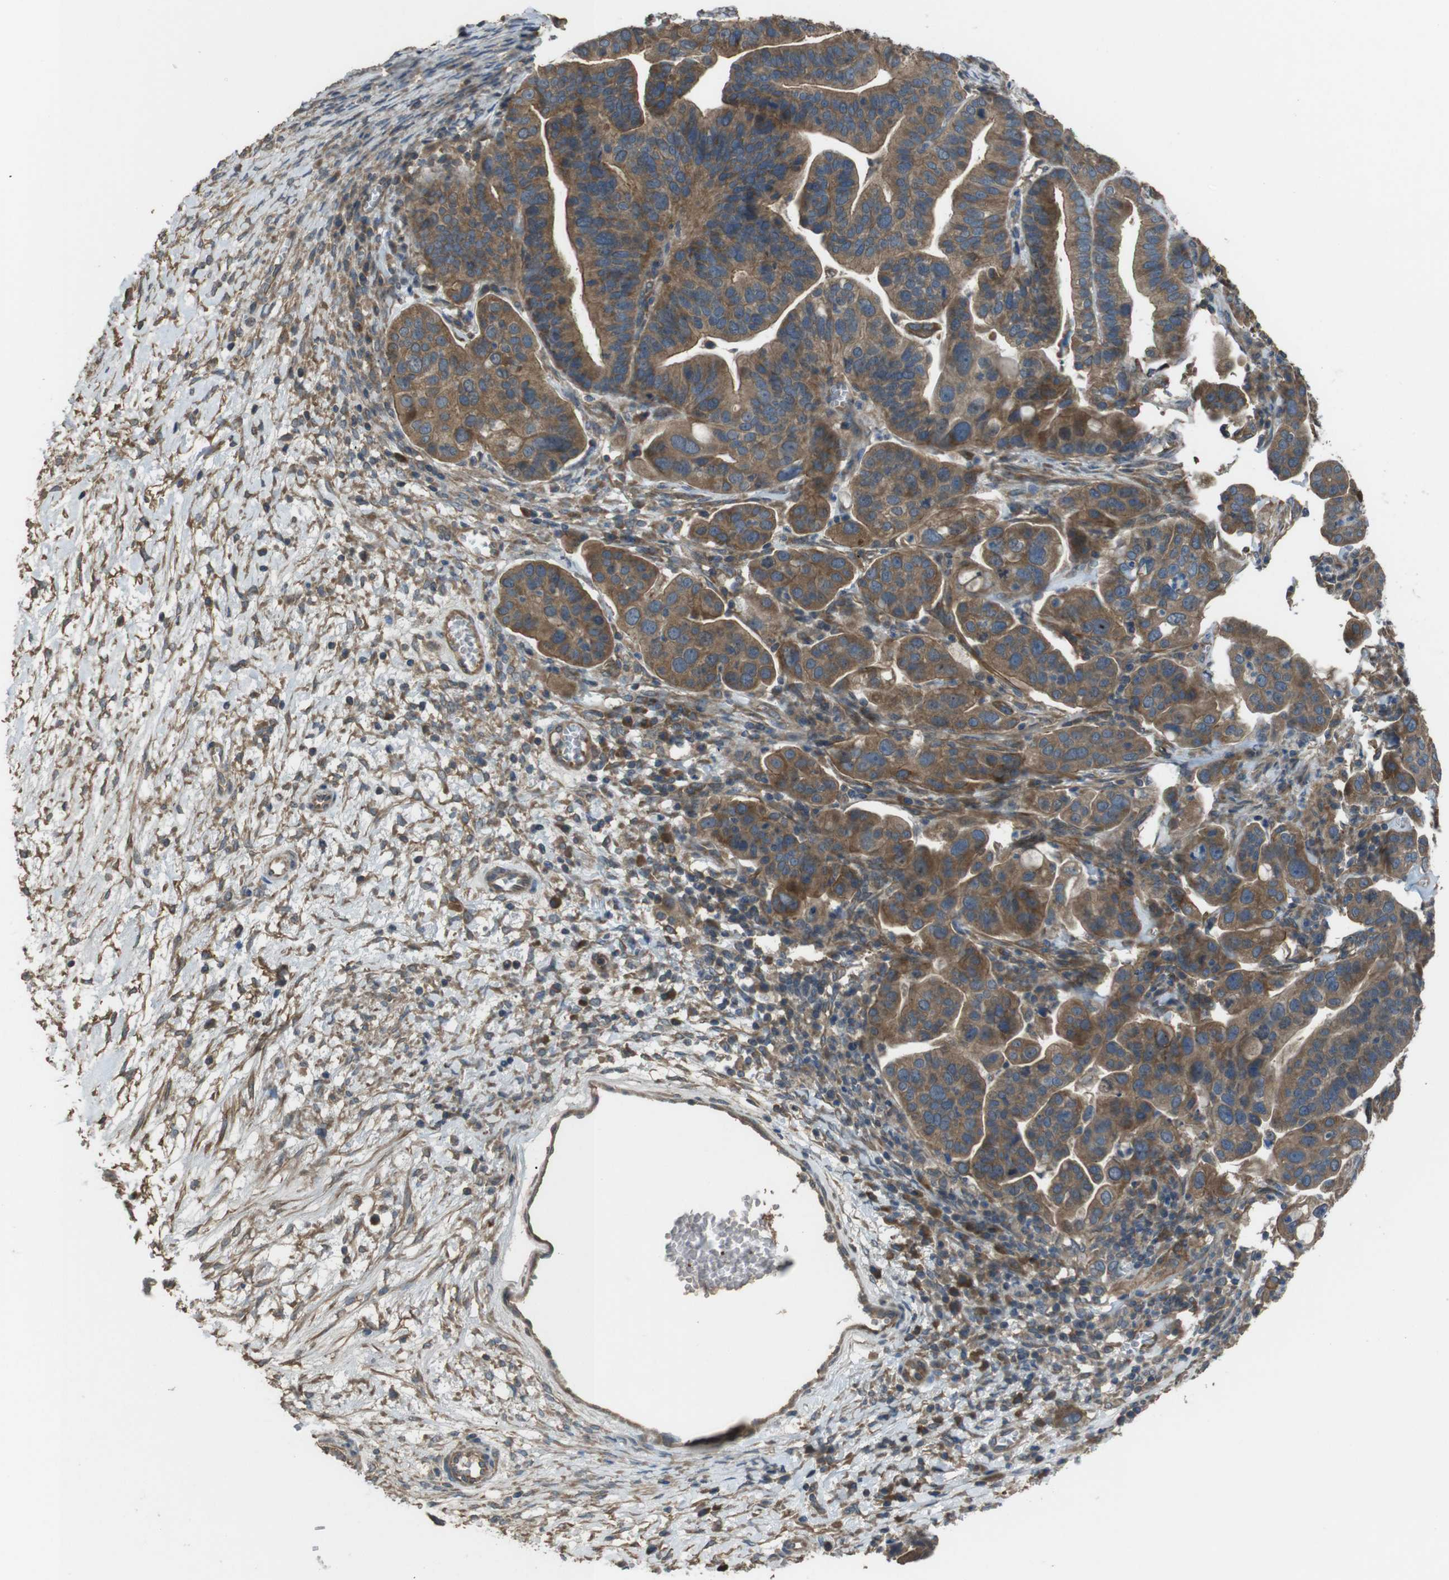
{"staining": {"intensity": "moderate", "quantity": ">75%", "location": "cytoplasmic/membranous"}, "tissue": "ovarian cancer", "cell_type": "Tumor cells", "image_type": "cancer", "snomed": [{"axis": "morphology", "description": "Cystadenocarcinoma, serous, NOS"}, {"axis": "topography", "description": "Ovary"}], "caption": "Ovarian cancer (serous cystadenocarcinoma) was stained to show a protein in brown. There is medium levels of moderate cytoplasmic/membranous expression in approximately >75% of tumor cells.", "gene": "FUT2", "patient": {"sex": "female", "age": 56}}